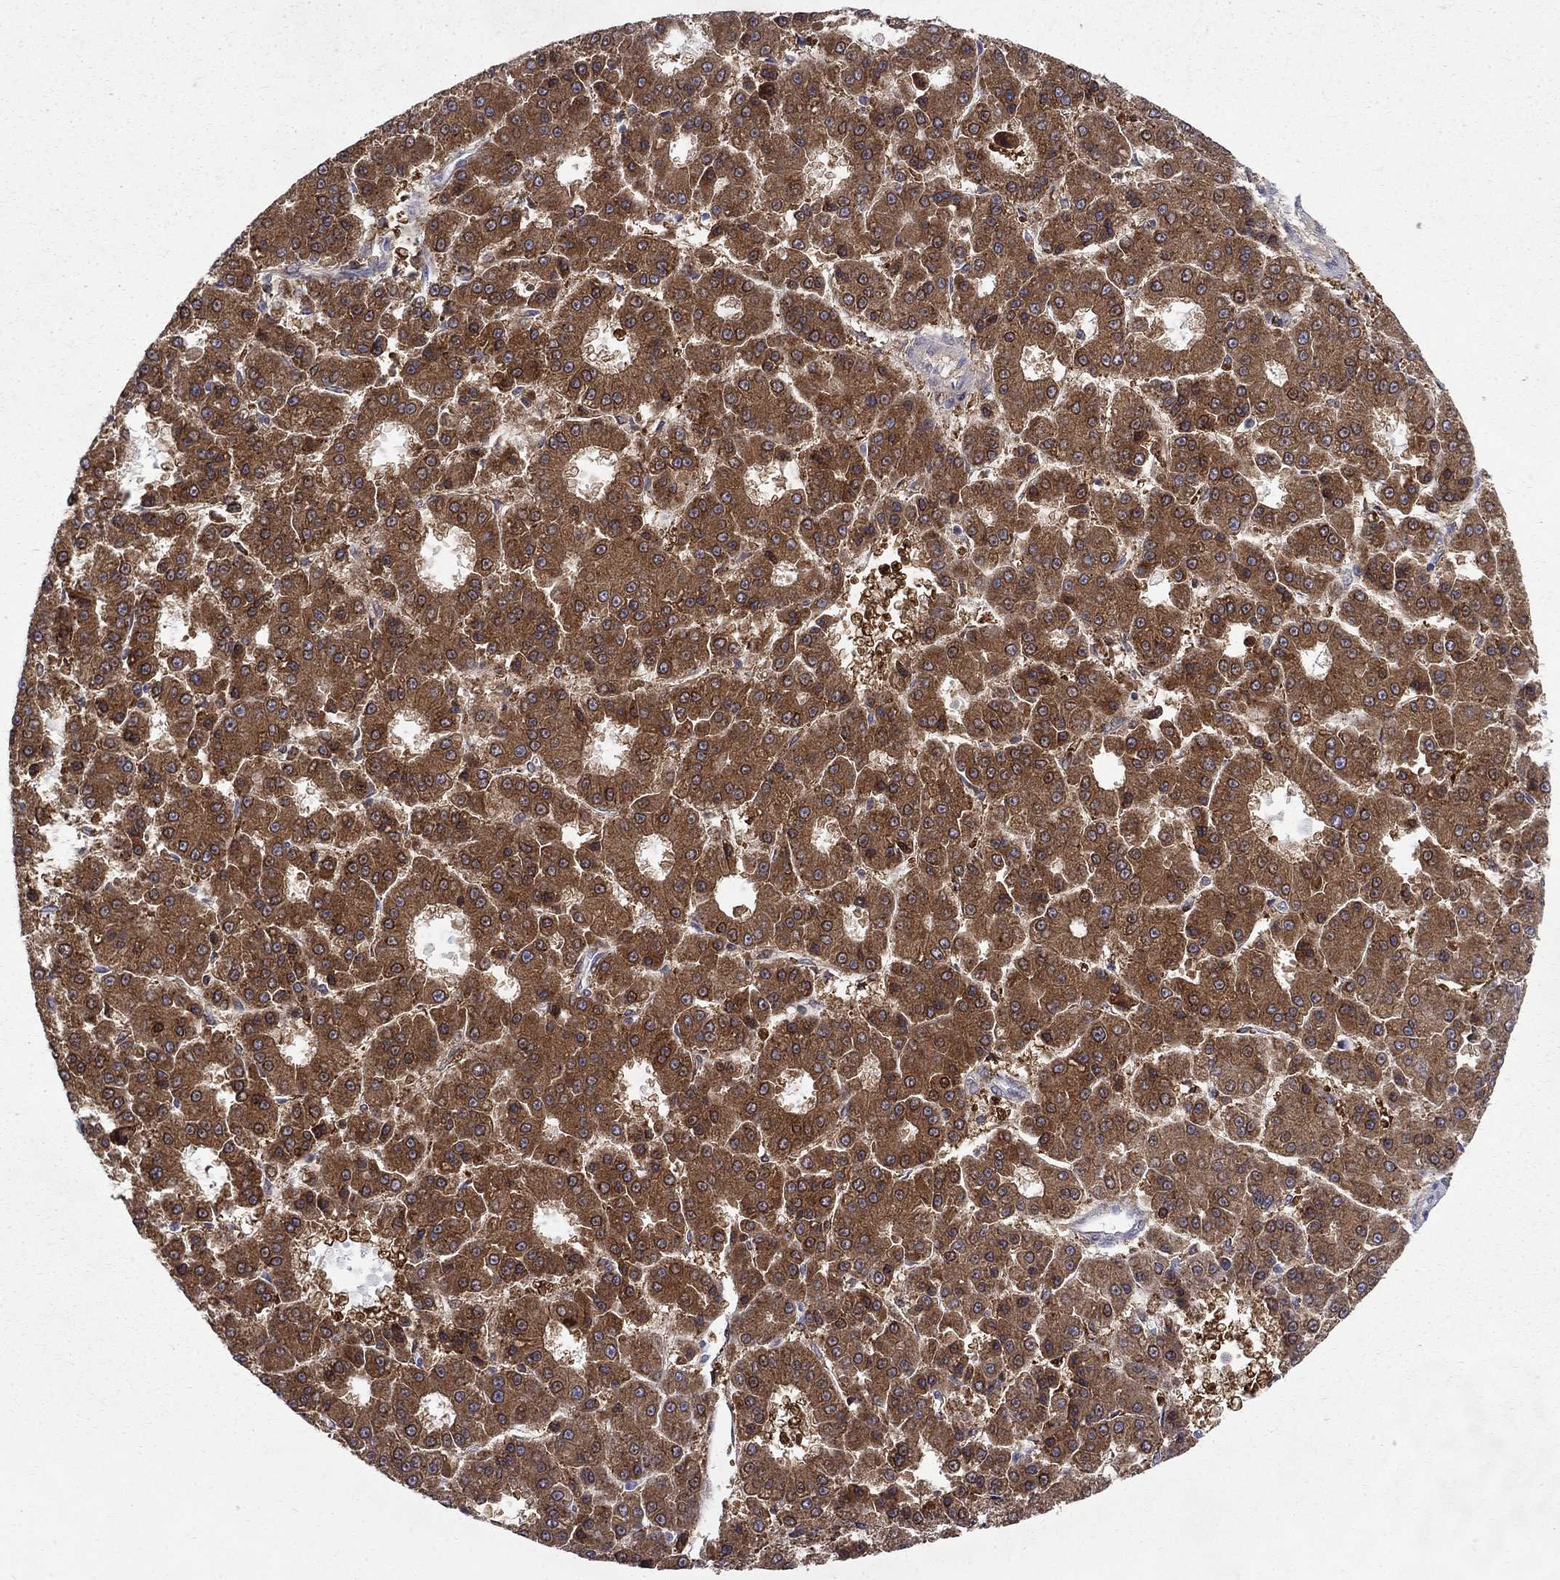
{"staining": {"intensity": "strong", "quantity": "25%-75%", "location": "cytoplasmic/membranous"}, "tissue": "liver cancer", "cell_type": "Tumor cells", "image_type": "cancer", "snomed": [{"axis": "morphology", "description": "Carcinoma, Hepatocellular, NOS"}, {"axis": "topography", "description": "Liver"}], "caption": "A micrograph showing strong cytoplasmic/membranous expression in approximately 25%-75% of tumor cells in liver hepatocellular carcinoma, as visualized by brown immunohistochemical staining.", "gene": "CAB39L", "patient": {"sex": "male", "age": 70}}